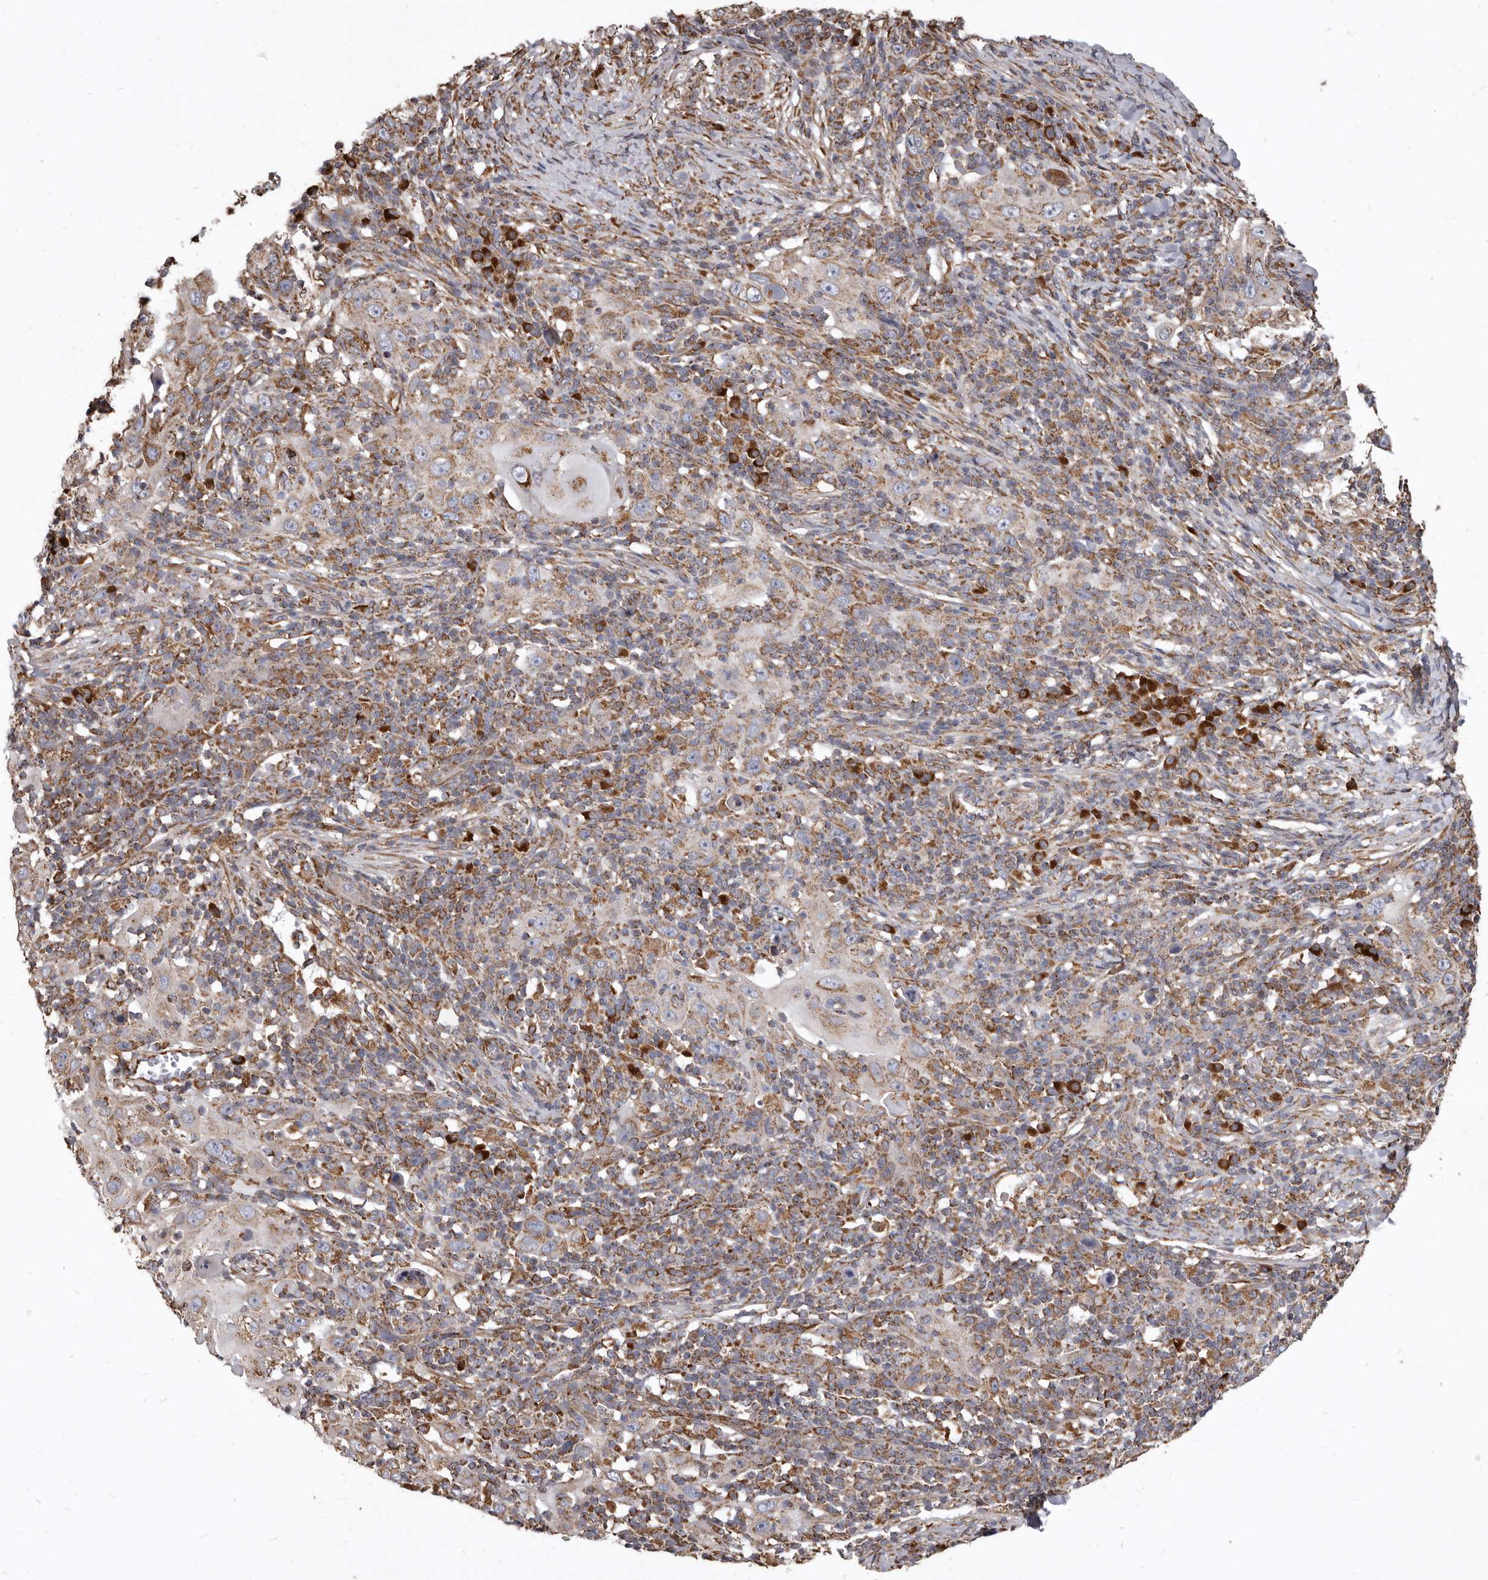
{"staining": {"intensity": "moderate", "quantity": ">75%", "location": "cytoplasmic/membranous"}, "tissue": "skin cancer", "cell_type": "Tumor cells", "image_type": "cancer", "snomed": [{"axis": "morphology", "description": "Squamous cell carcinoma, NOS"}, {"axis": "topography", "description": "Skin"}], "caption": "Skin cancer (squamous cell carcinoma) was stained to show a protein in brown. There is medium levels of moderate cytoplasmic/membranous positivity in approximately >75% of tumor cells. The staining was performed using DAB (3,3'-diaminobenzidine) to visualize the protein expression in brown, while the nuclei were stained in blue with hematoxylin (Magnification: 20x).", "gene": "CDK5RAP3", "patient": {"sex": "female", "age": 88}}